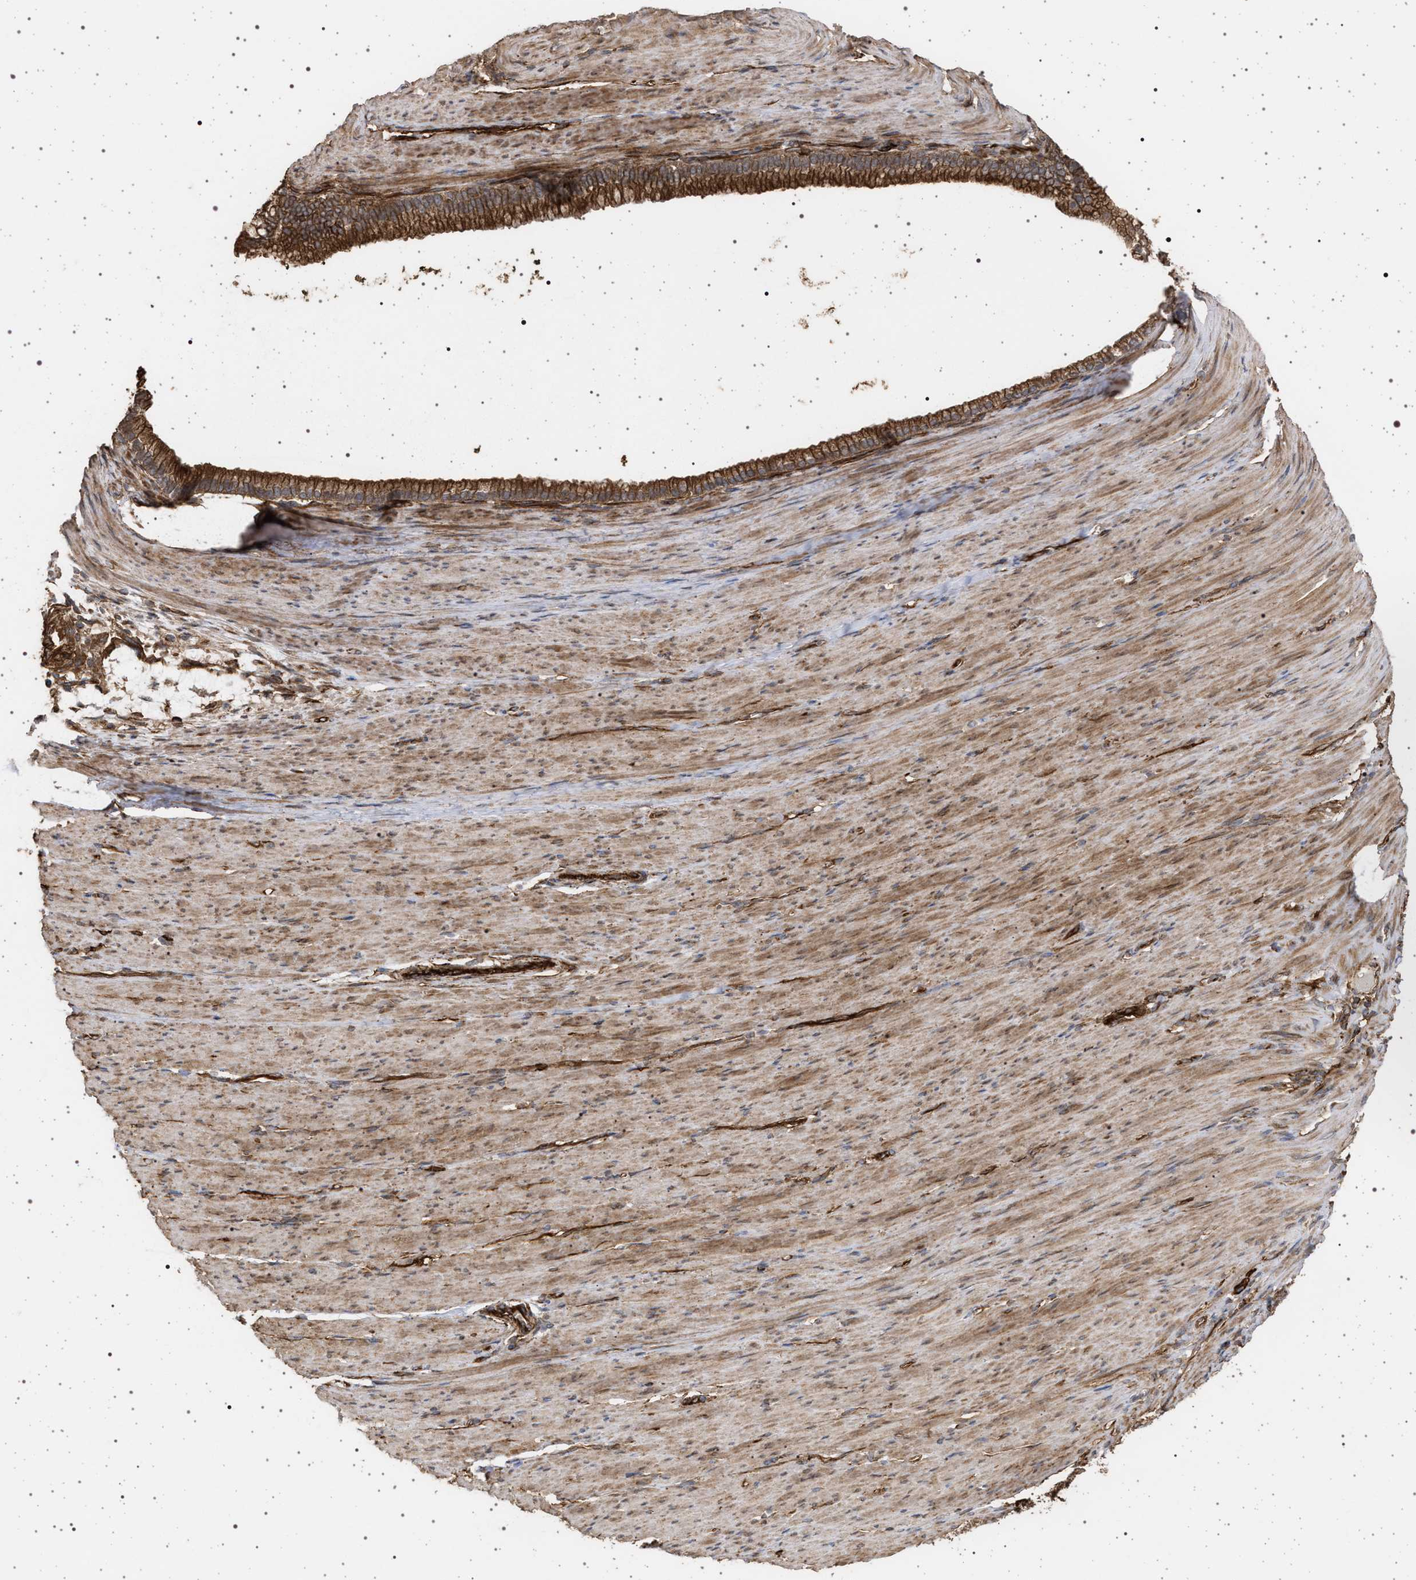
{"staining": {"intensity": "strong", "quantity": ">75%", "location": "cytoplasmic/membranous"}, "tissue": "pancreatic cancer", "cell_type": "Tumor cells", "image_type": "cancer", "snomed": [{"axis": "morphology", "description": "Adenocarcinoma, NOS"}, {"axis": "topography", "description": "Pancreas"}], "caption": "Immunohistochemistry of human pancreatic cancer reveals high levels of strong cytoplasmic/membranous staining in approximately >75% of tumor cells.", "gene": "IFT20", "patient": {"sex": "male", "age": 69}}